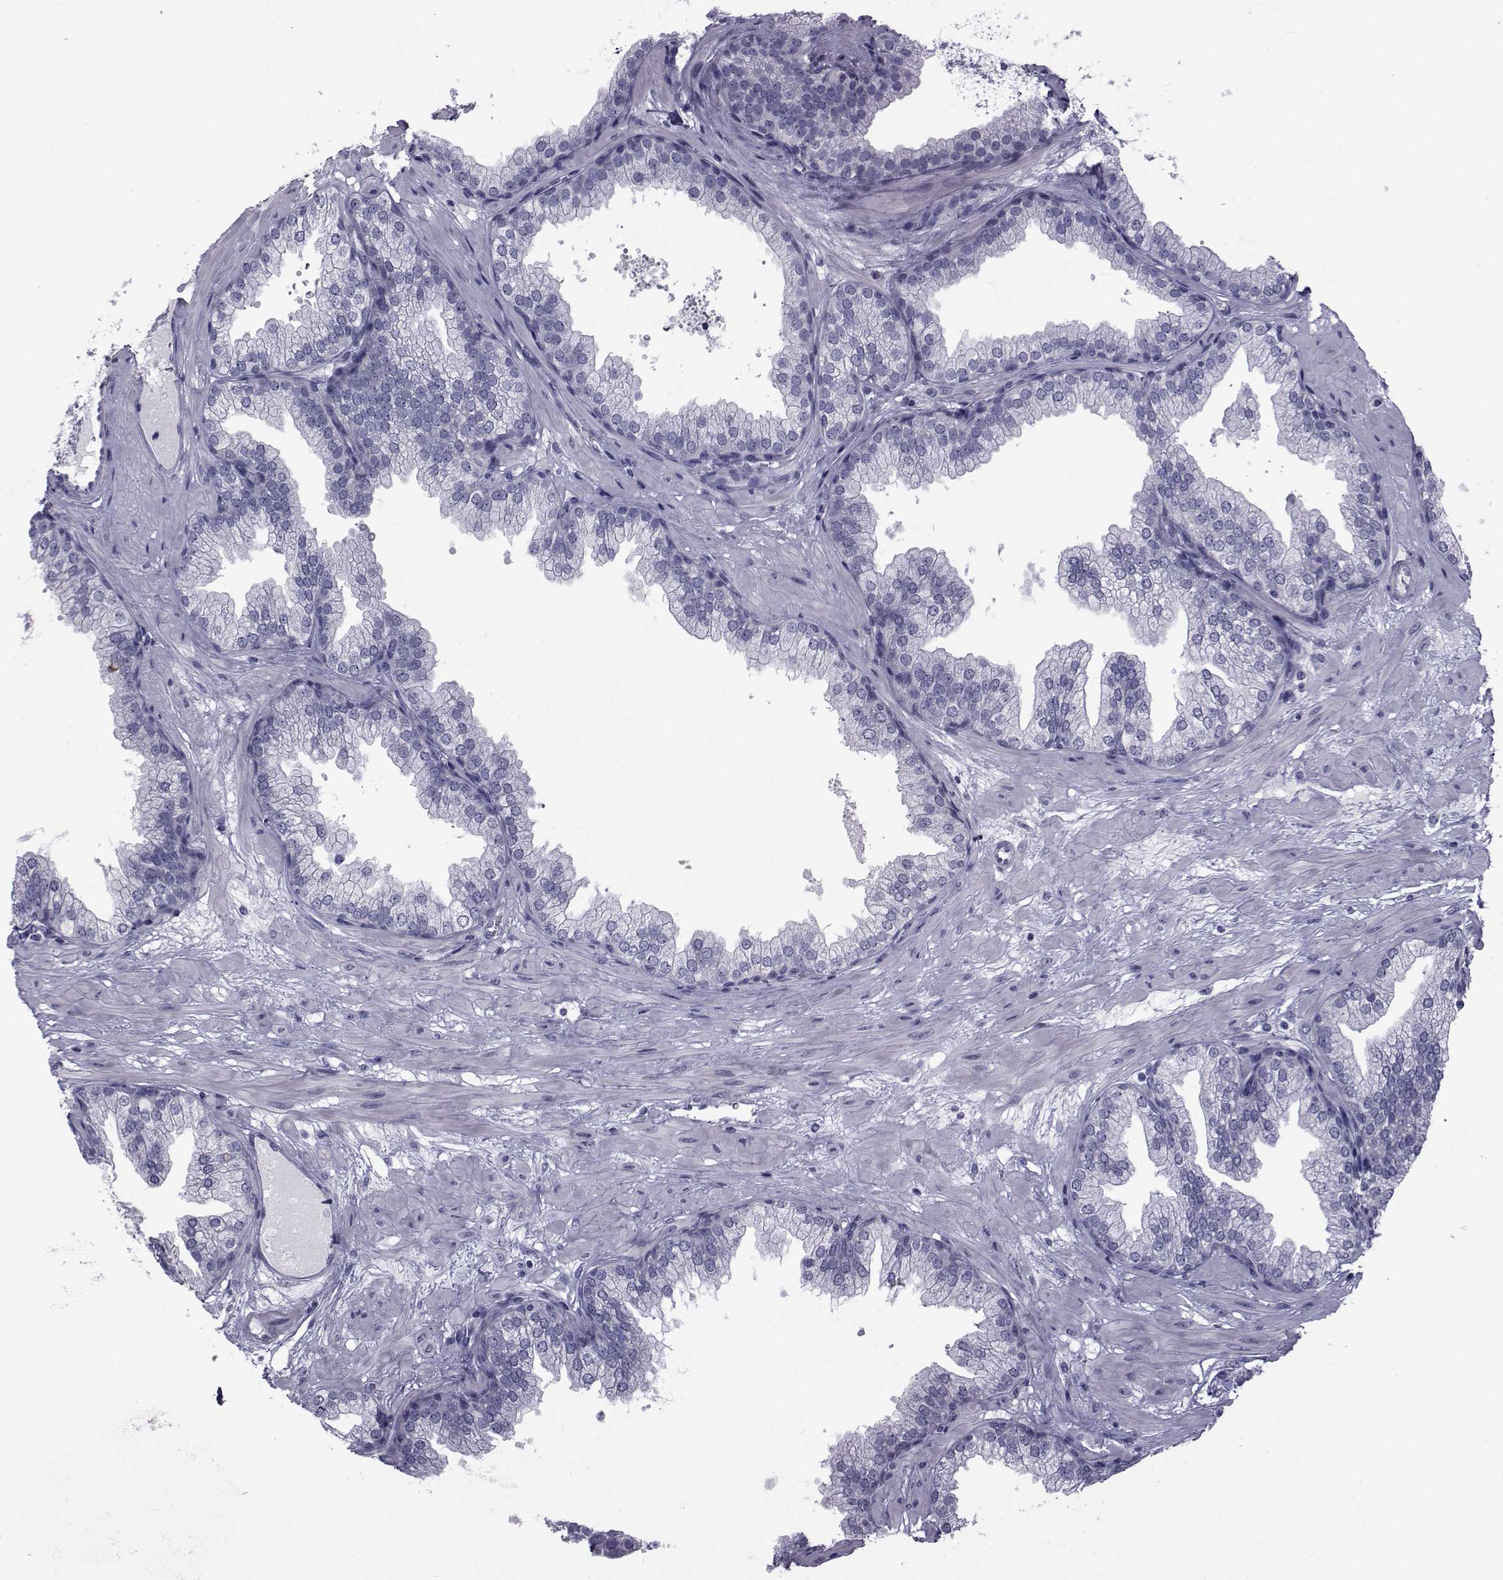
{"staining": {"intensity": "negative", "quantity": "none", "location": "none"}, "tissue": "prostate", "cell_type": "Glandular cells", "image_type": "normal", "snomed": [{"axis": "morphology", "description": "Normal tissue, NOS"}, {"axis": "topography", "description": "Prostate"}], "caption": "Protein analysis of benign prostate exhibits no significant staining in glandular cells.", "gene": "FDXR", "patient": {"sex": "male", "age": 37}}